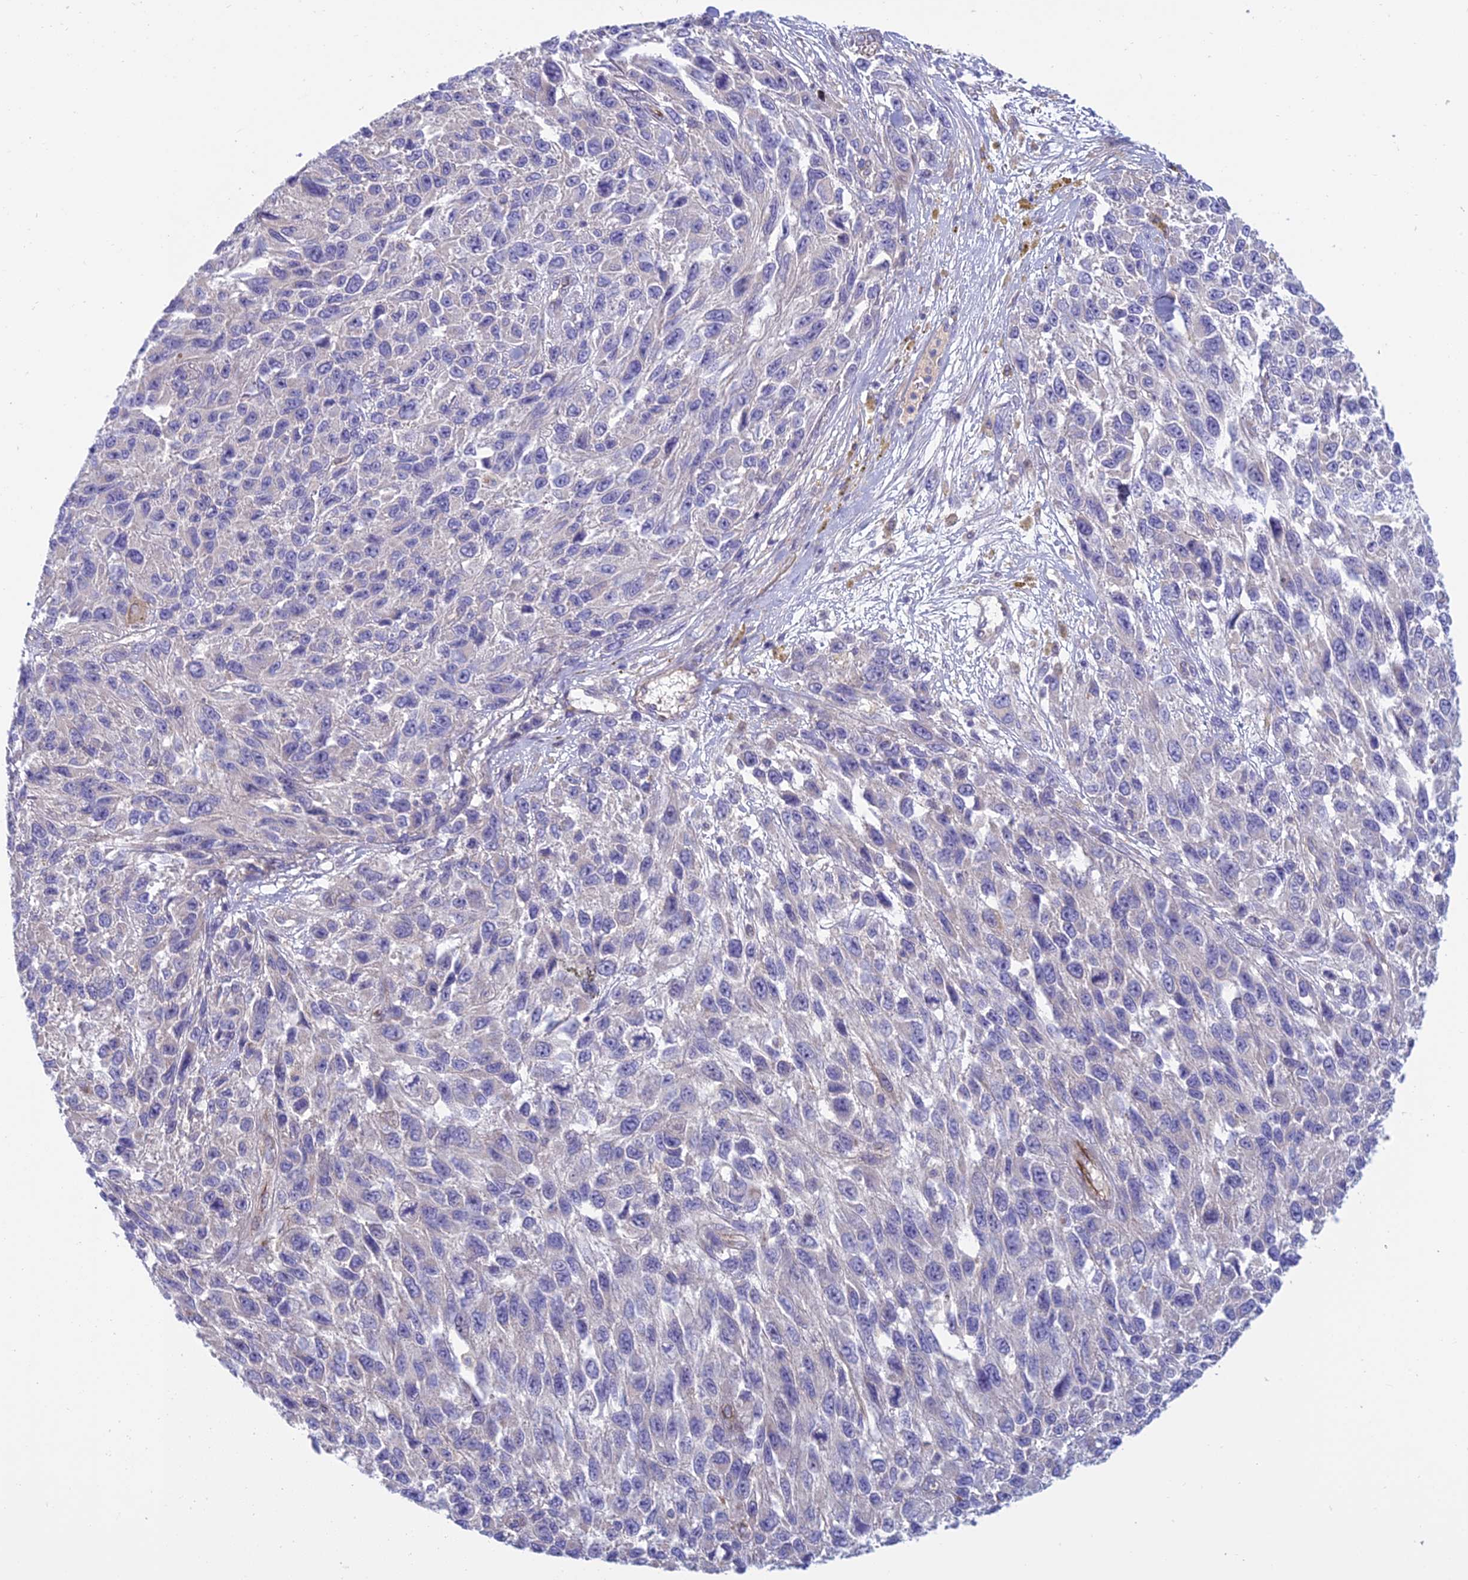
{"staining": {"intensity": "negative", "quantity": "none", "location": "none"}, "tissue": "melanoma", "cell_type": "Tumor cells", "image_type": "cancer", "snomed": [{"axis": "morphology", "description": "Malignant melanoma, NOS"}, {"axis": "topography", "description": "Skin"}], "caption": "Melanoma was stained to show a protein in brown. There is no significant staining in tumor cells.", "gene": "DUS2", "patient": {"sex": "female", "age": 96}}